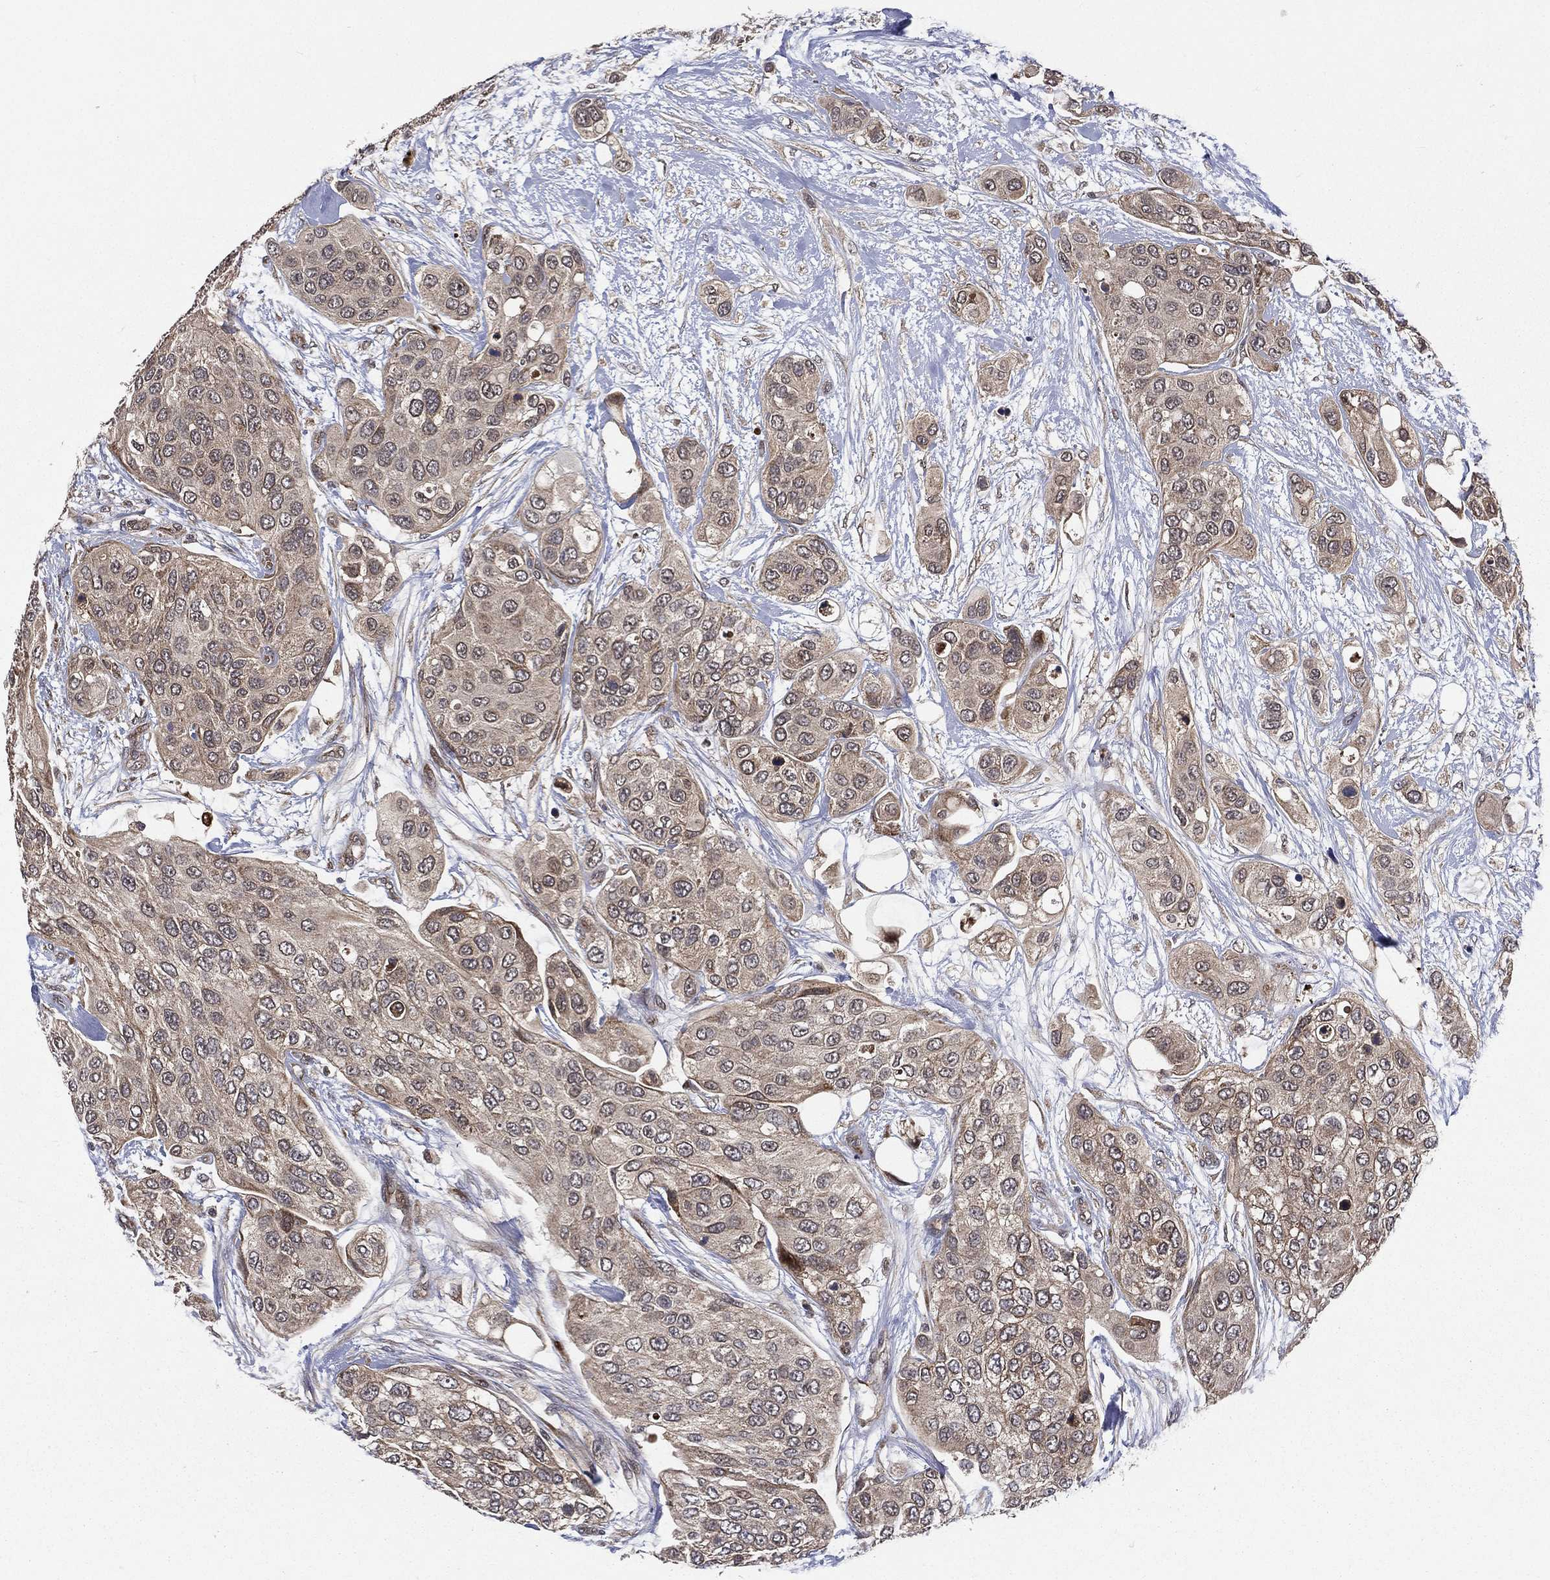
{"staining": {"intensity": "weak", "quantity": "<25%", "location": "cytoplasmic/membranous"}, "tissue": "urothelial cancer", "cell_type": "Tumor cells", "image_type": "cancer", "snomed": [{"axis": "morphology", "description": "Urothelial carcinoma, High grade"}, {"axis": "topography", "description": "Urinary bladder"}], "caption": "This is an immunohistochemistry photomicrograph of high-grade urothelial carcinoma. There is no expression in tumor cells.", "gene": "RAB11FIP4", "patient": {"sex": "male", "age": 77}}